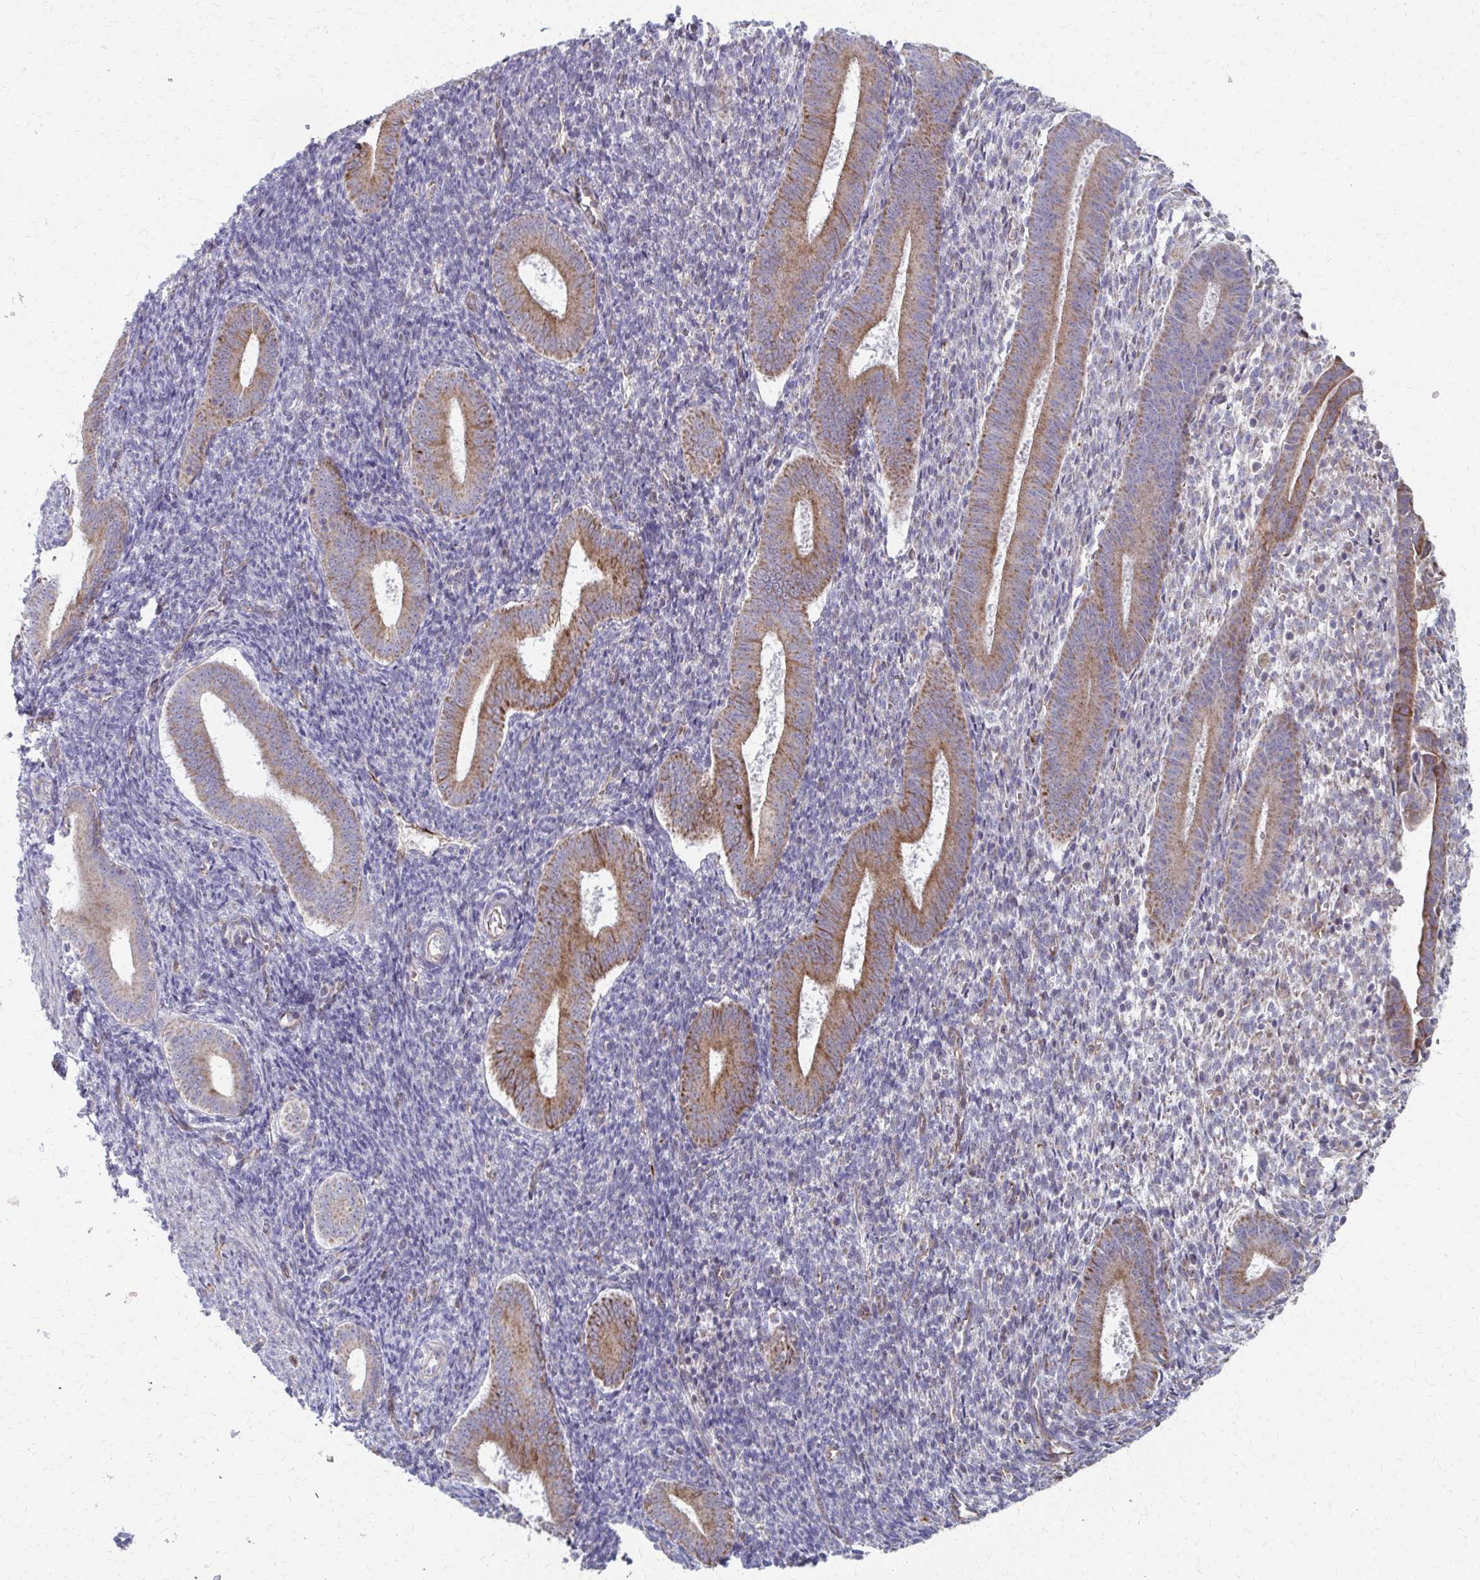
{"staining": {"intensity": "negative", "quantity": "none", "location": "none"}, "tissue": "endometrium", "cell_type": "Cells in endometrial stroma", "image_type": "normal", "snomed": [{"axis": "morphology", "description": "Normal tissue, NOS"}, {"axis": "topography", "description": "Endometrium"}], "caption": "Protein analysis of unremarkable endometrium reveals no significant expression in cells in endometrial stroma.", "gene": "FAHD1", "patient": {"sex": "female", "age": 25}}